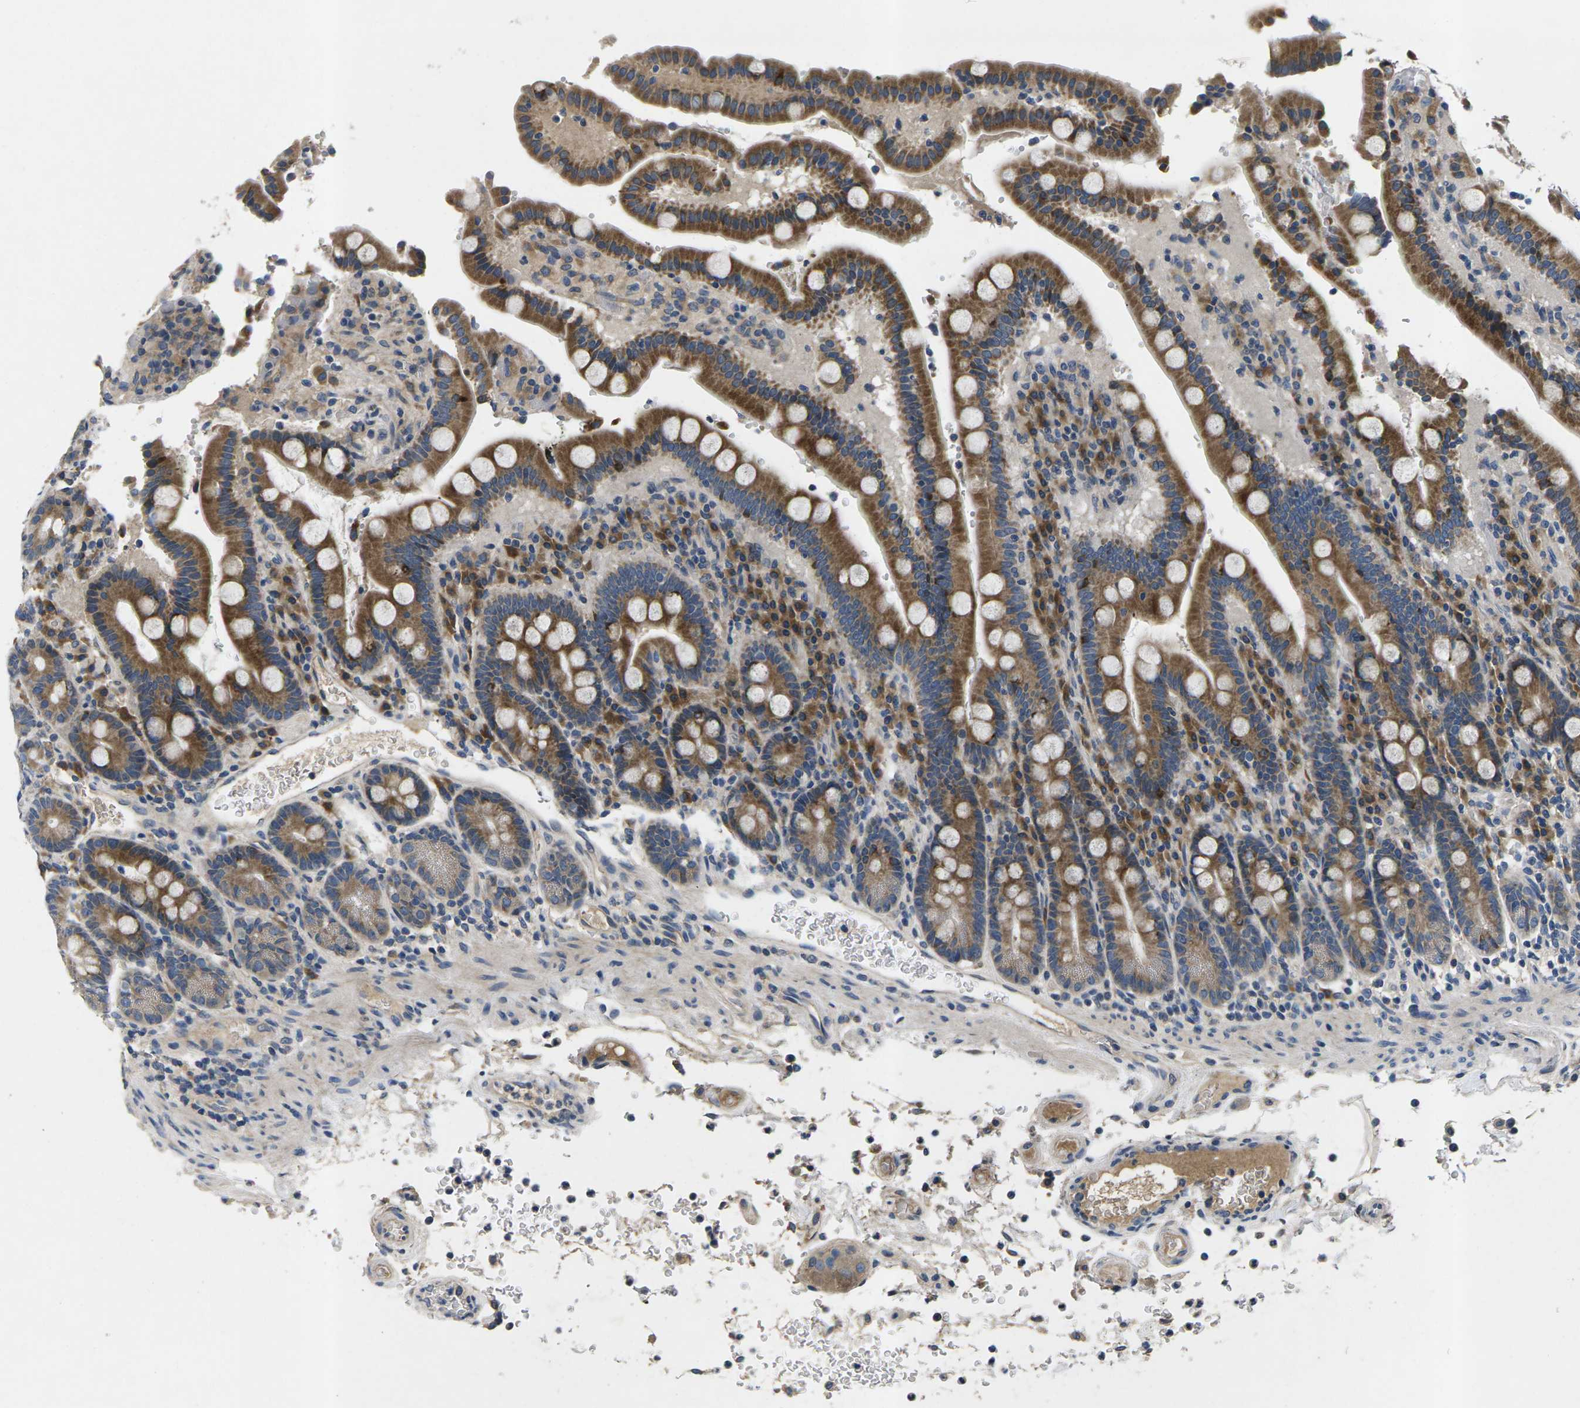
{"staining": {"intensity": "moderate", "quantity": ">75%", "location": "cytoplasmic/membranous"}, "tissue": "duodenum", "cell_type": "Glandular cells", "image_type": "normal", "snomed": [{"axis": "morphology", "description": "Normal tissue, NOS"}, {"axis": "topography", "description": "Small intestine, NOS"}], "caption": "Moderate cytoplasmic/membranous staining for a protein is identified in about >75% of glandular cells of benign duodenum using immunohistochemistry (IHC).", "gene": "ERGIC3", "patient": {"sex": "female", "age": 71}}